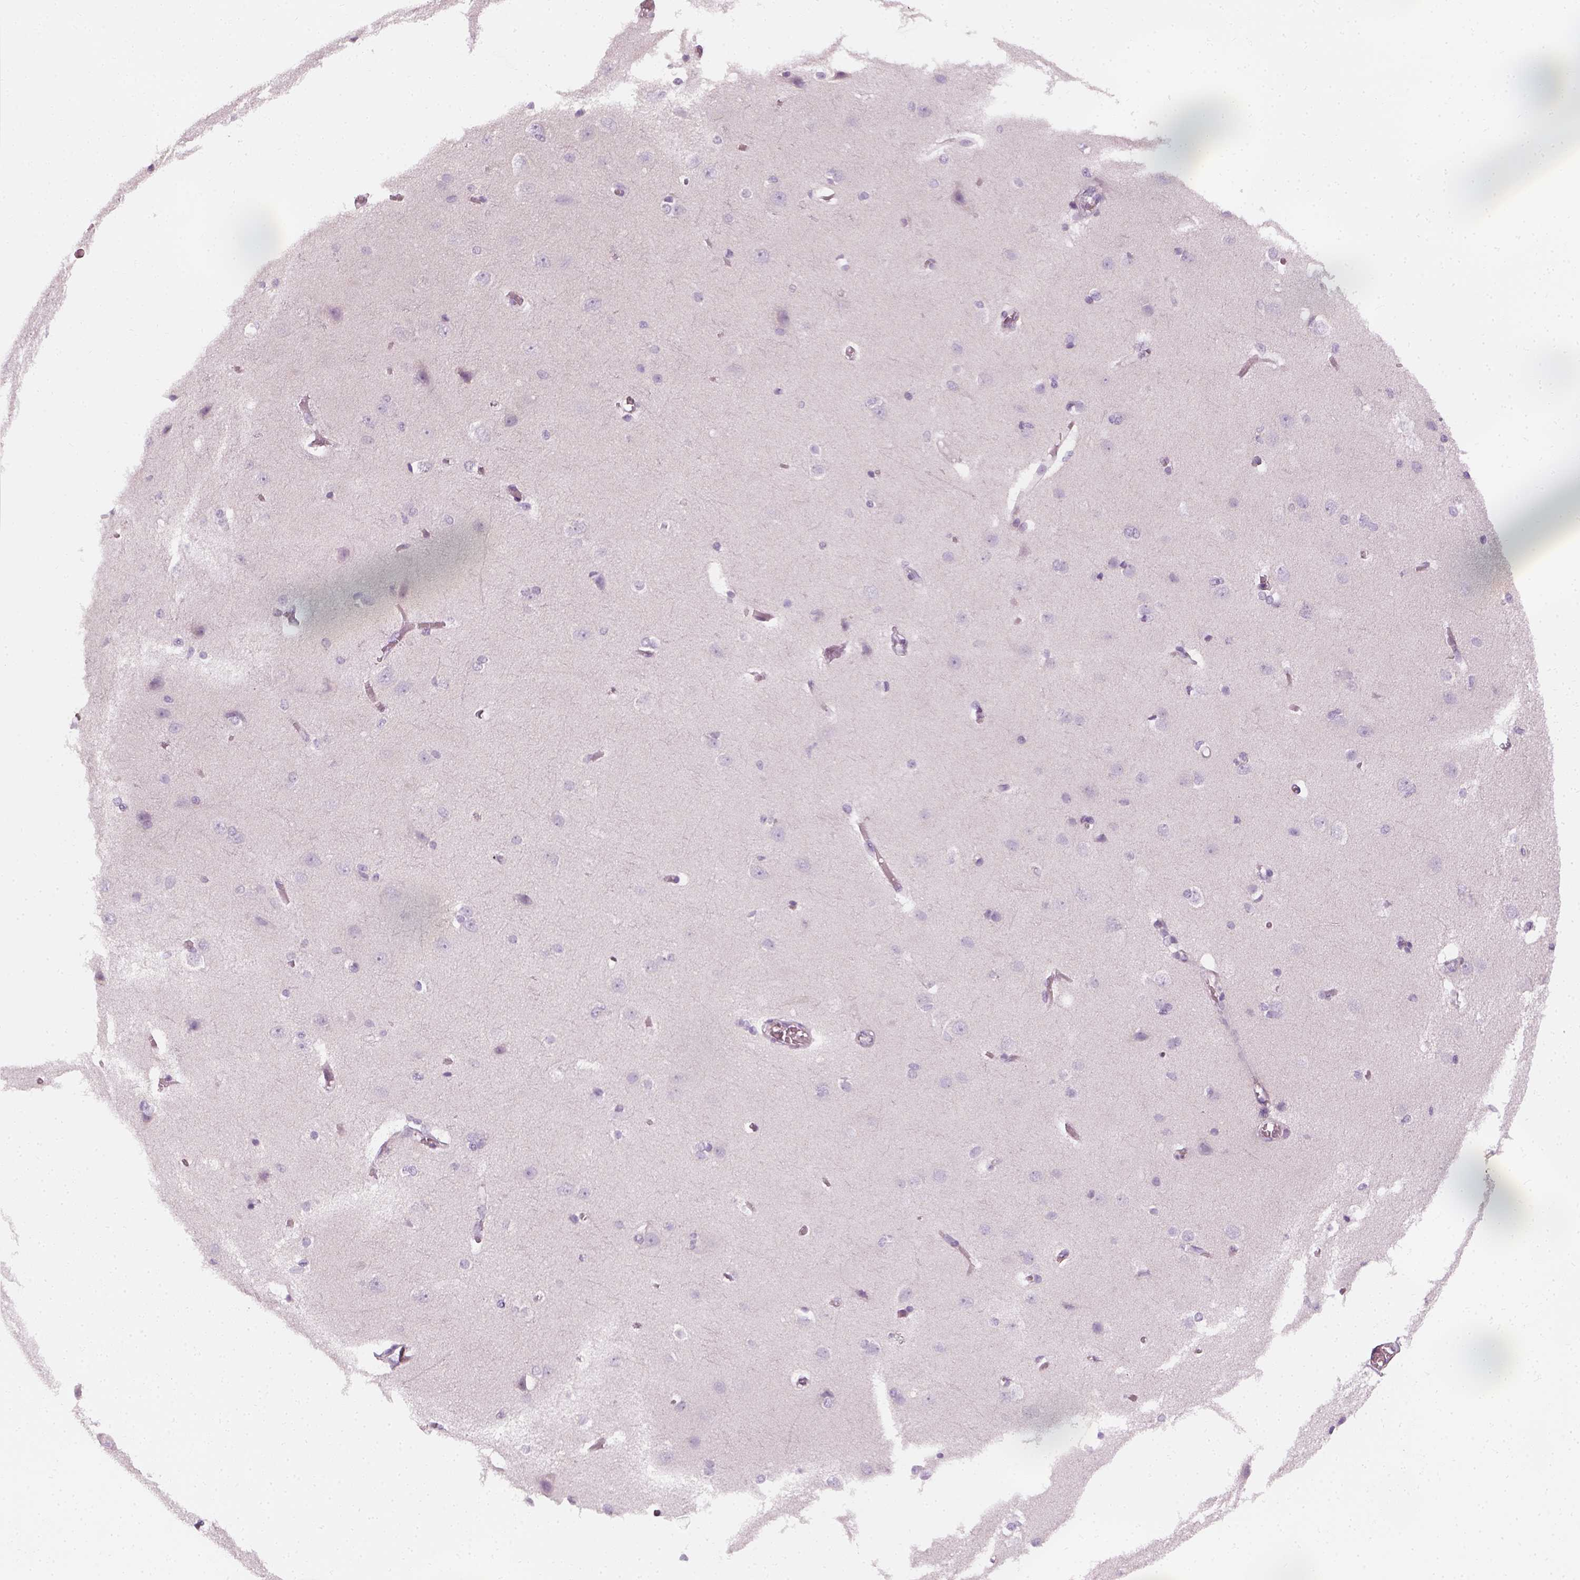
{"staining": {"intensity": "negative", "quantity": "none", "location": "none"}, "tissue": "cerebral cortex", "cell_type": "Endothelial cells", "image_type": "normal", "snomed": [{"axis": "morphology", "description": "Normal tissue, NOS"}, {"axis": "topography", "description": "Cerebral cortex"}], "caption": "Immunohistochemistry image of unremarkable cerebral cortex: human cerebral cortex stained with DAB reveals no significant protein positivity in endothelial cells.", "gene": "PRAME", "patient": {"sex": "male", "age": 37}}